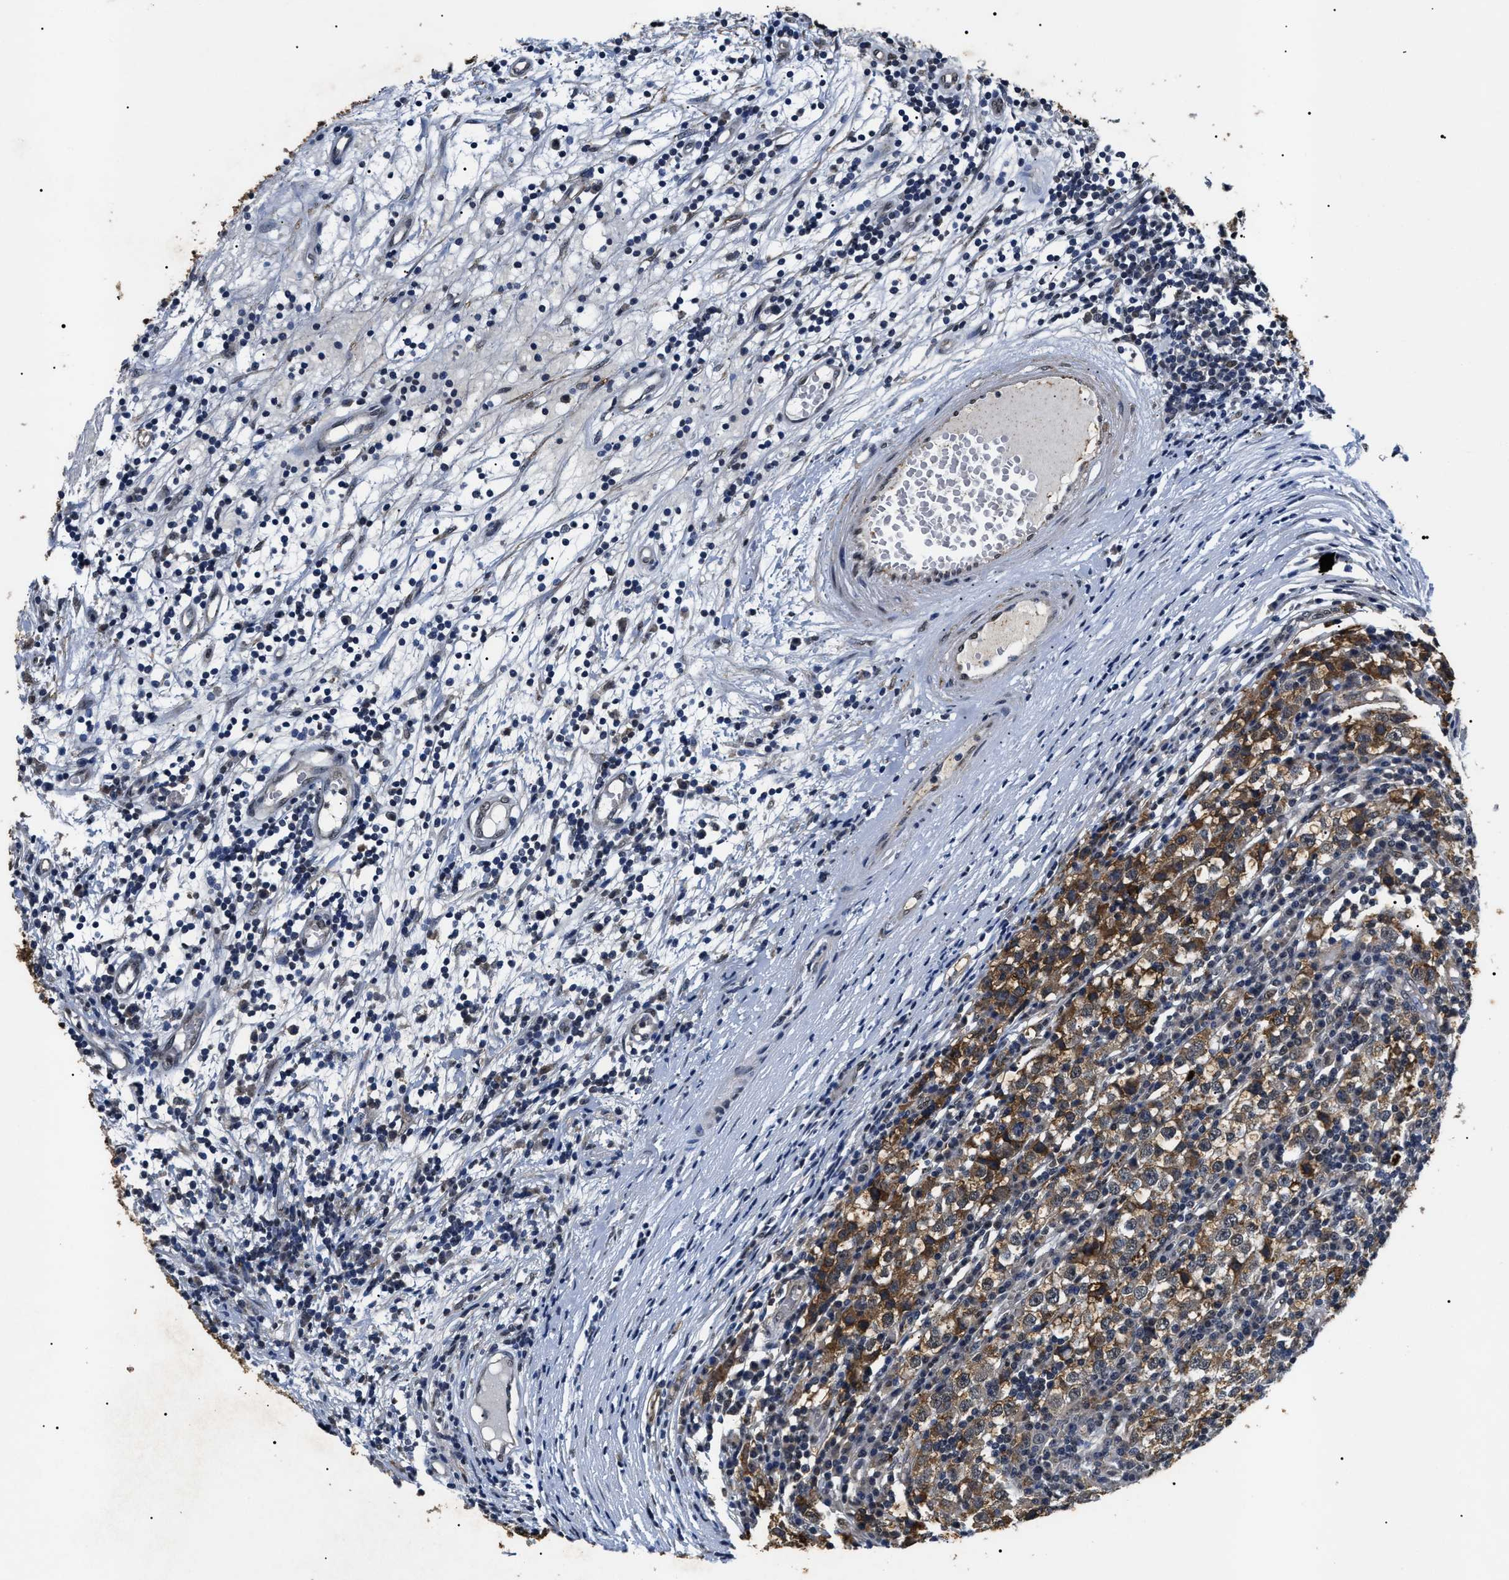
{"staining": {"intensity": "moderate", "quantity": "25%-75%", "location": "cytoplasmic/membranous"}, "tissue": "testis cancer", "cell_type": "Tumor cells", "image_type": "cancer", "snomed": [{"axis": "morphology", "description": "Seminoma, NOS"}, {"axis": "topography", "description": "Testis"}], "caption": "Protein staining displays moderate cytoplasmic/membranous positivity in about 25%-75% of tumor cells in testis seminoma.", "gene": "ANP32E", "patient": {"sex": "male", "age": 65}}